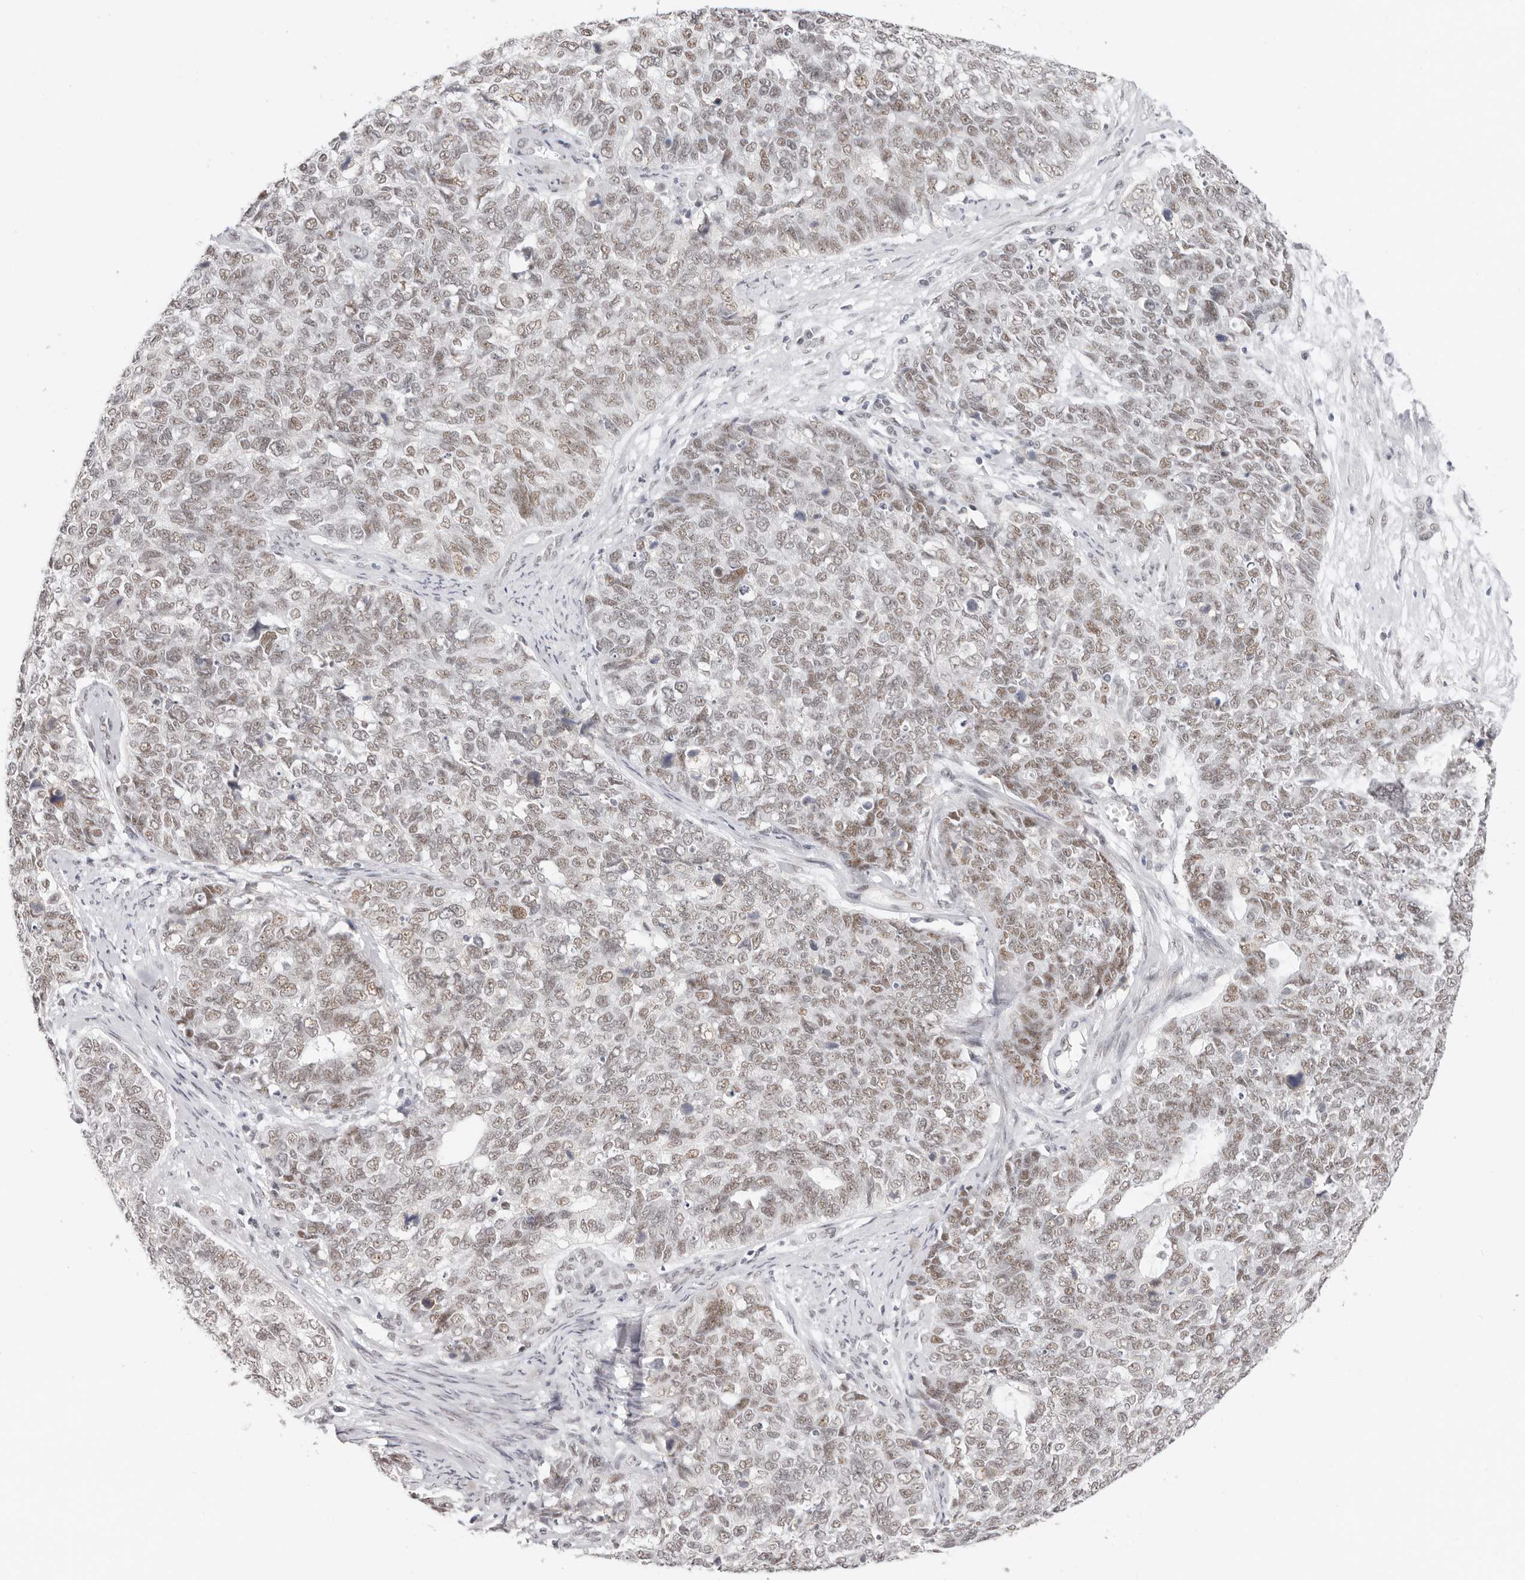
{"staining": {"intensity": "moderate", "quantity": ">75%", "location": "nuclear"}, "tissue": "cervical cancer", "cell_type": "Tumor cells", "image_type": "cancer", "snomed": [{"axis": "morphology", "description": "Squamous cell carcinoma, NOS"}, {"axis": "topography", "description": "Cervix"}], "caption": "Immunohistochemical staining of human cervical squamous cell carcinoma reveals medium levels of moderate nuclear protein expression in approximately >75% of tumor cells.", "gene": "LARP7", "patient": {"sex": "female", "age": 63}}